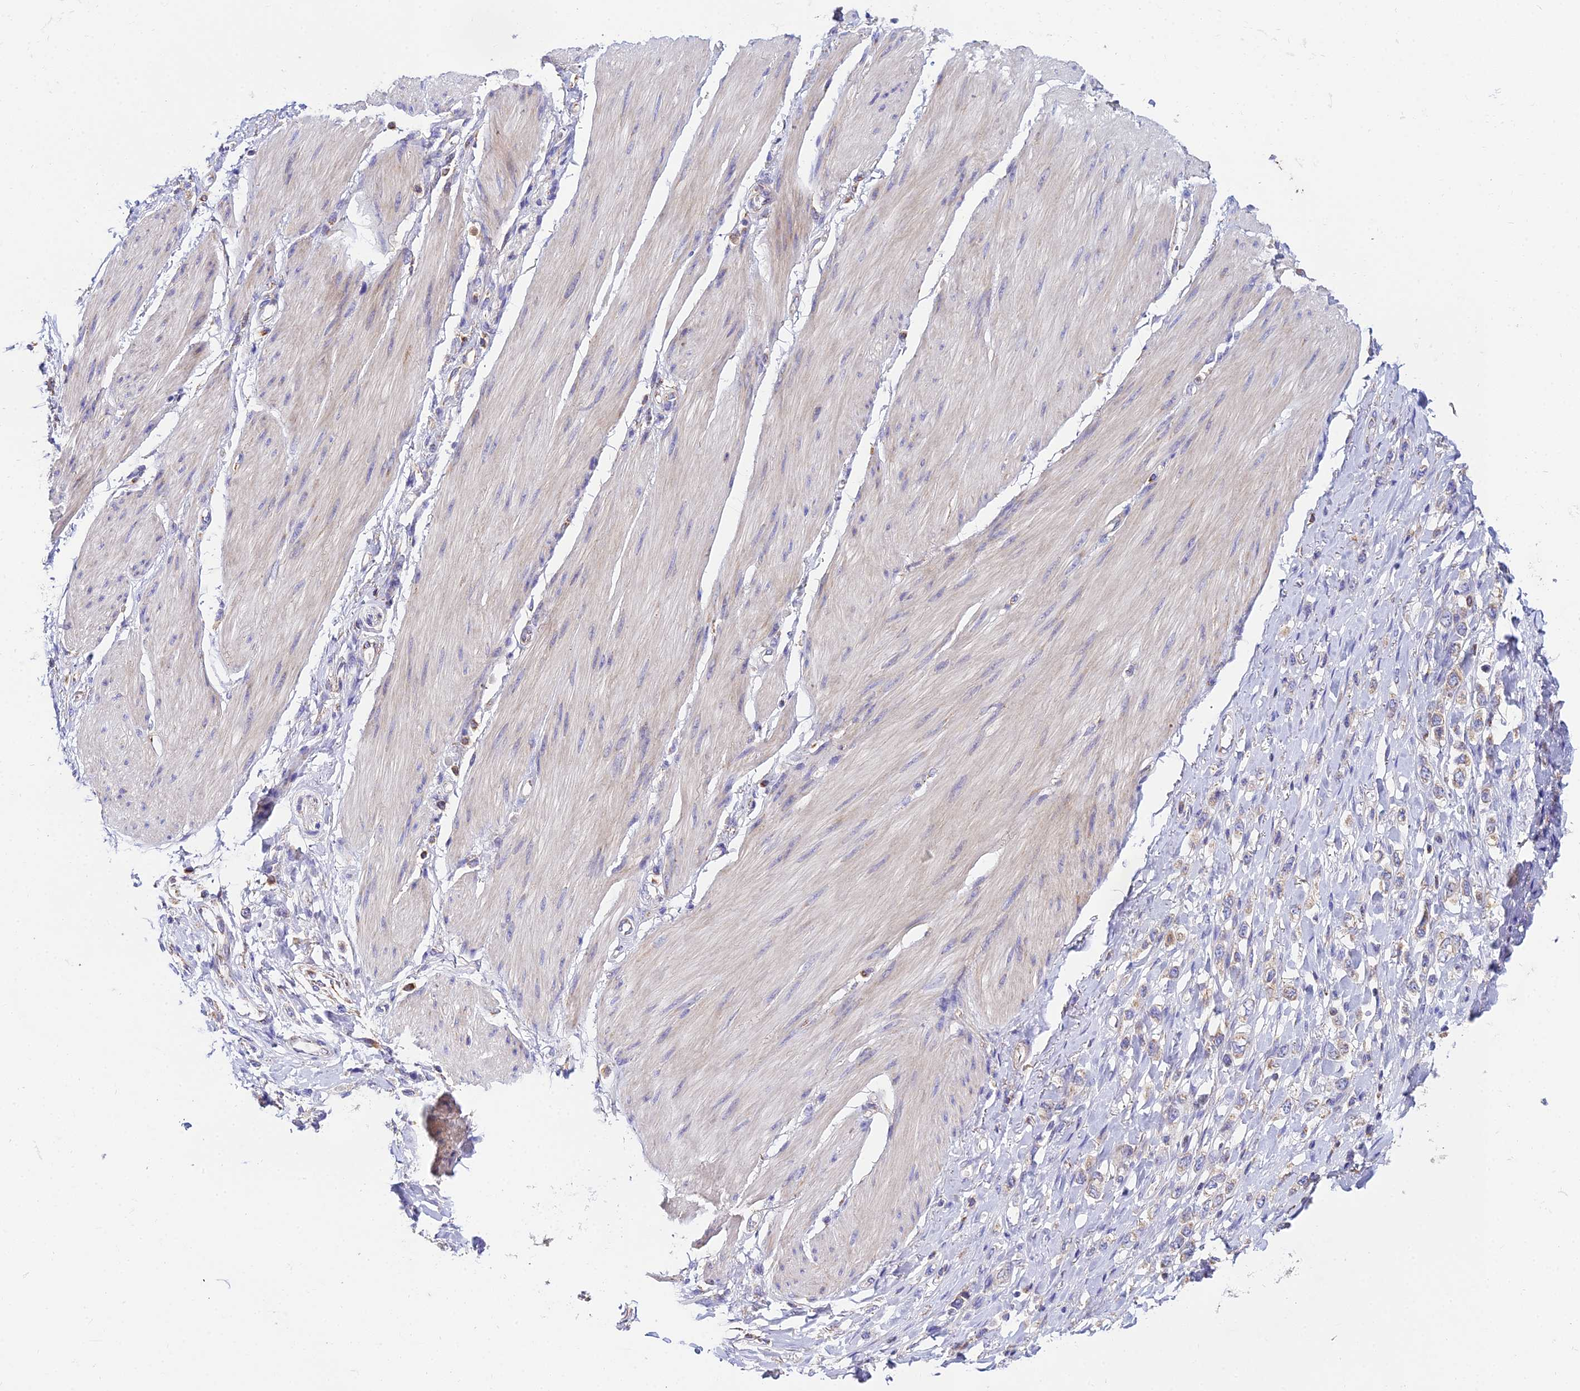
{"staining": {"intensity": "weak", "quantity": "25%-75%", "location": "cytoplasmic/membranous"}, "tissue": "stomach cancer", "cell_type": "Tumor cells", "image_type": "cancer", "snomed": [{"axis": "morphology", "description": "Adenocarcinoma, NOS"}, {"axis": "topography", "description": "Stomach"}], "caption": "DAB (3,3'-diaminobenzidine) immunohistochemical staining of stomach adenocarcinoma shows weak cytoplasmic/membranous protein expression in about 25%-75% of tumor cells.", "gene": "NIPSNAP3A", "patient": {"sex": "female", "age": 65}}